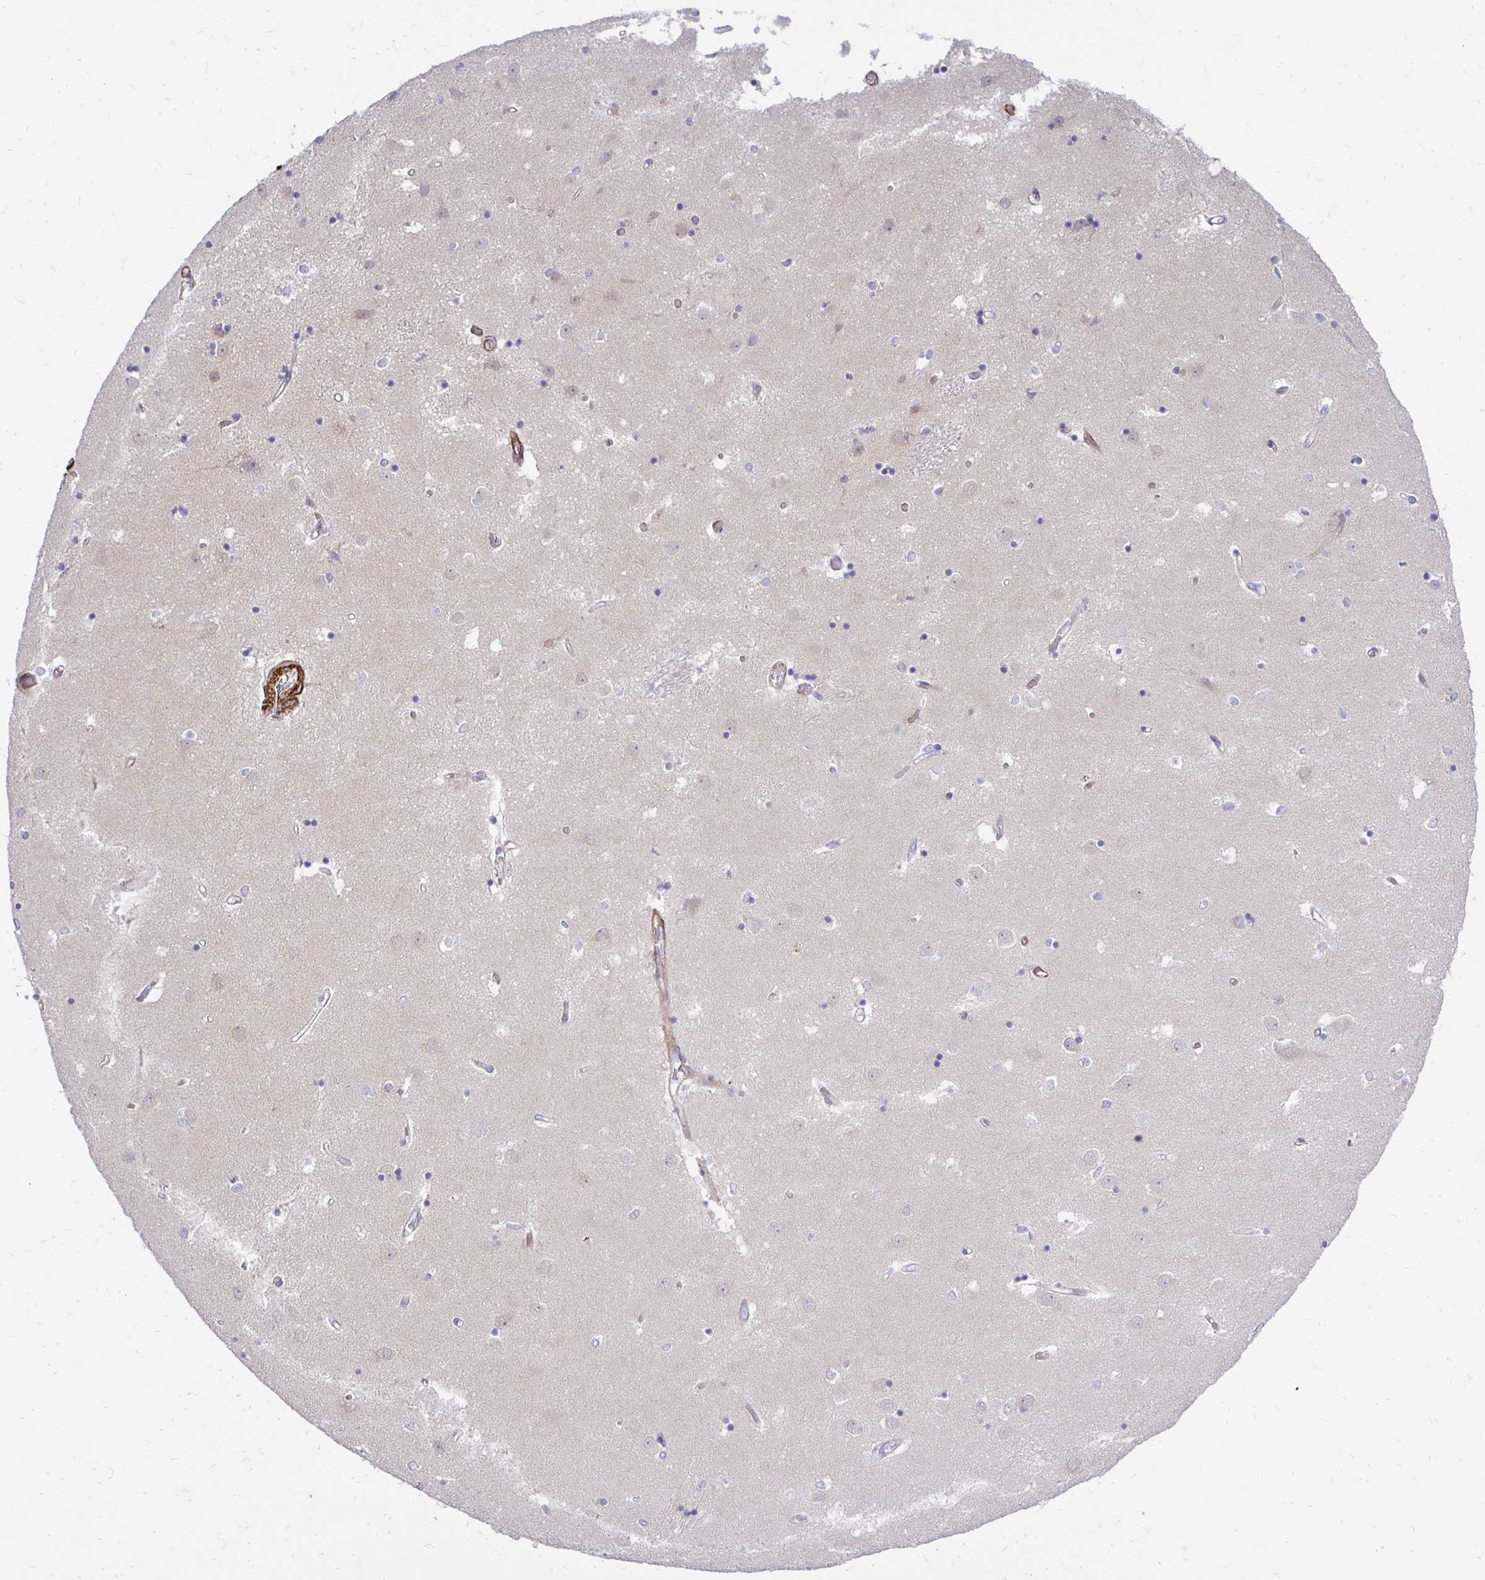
{"staining": {"intensity": "negative", "quantity": "none", "location": "none"}, "tissue": "caudate", "cell_type": "Glial cells", "image_type": "normal", "snomed": [{"axis": "morphology", "description": "Normal tissue, NOS"}, {"axis": "topography", "description": "Lateral ventricle wall"}], "caption": "This is an immunohistochemistry micrograph of unremarkable caudate. There is no staining in glial cells.", "gene": "CTPS1", "patient": {"sex": "male", "age": 54}}